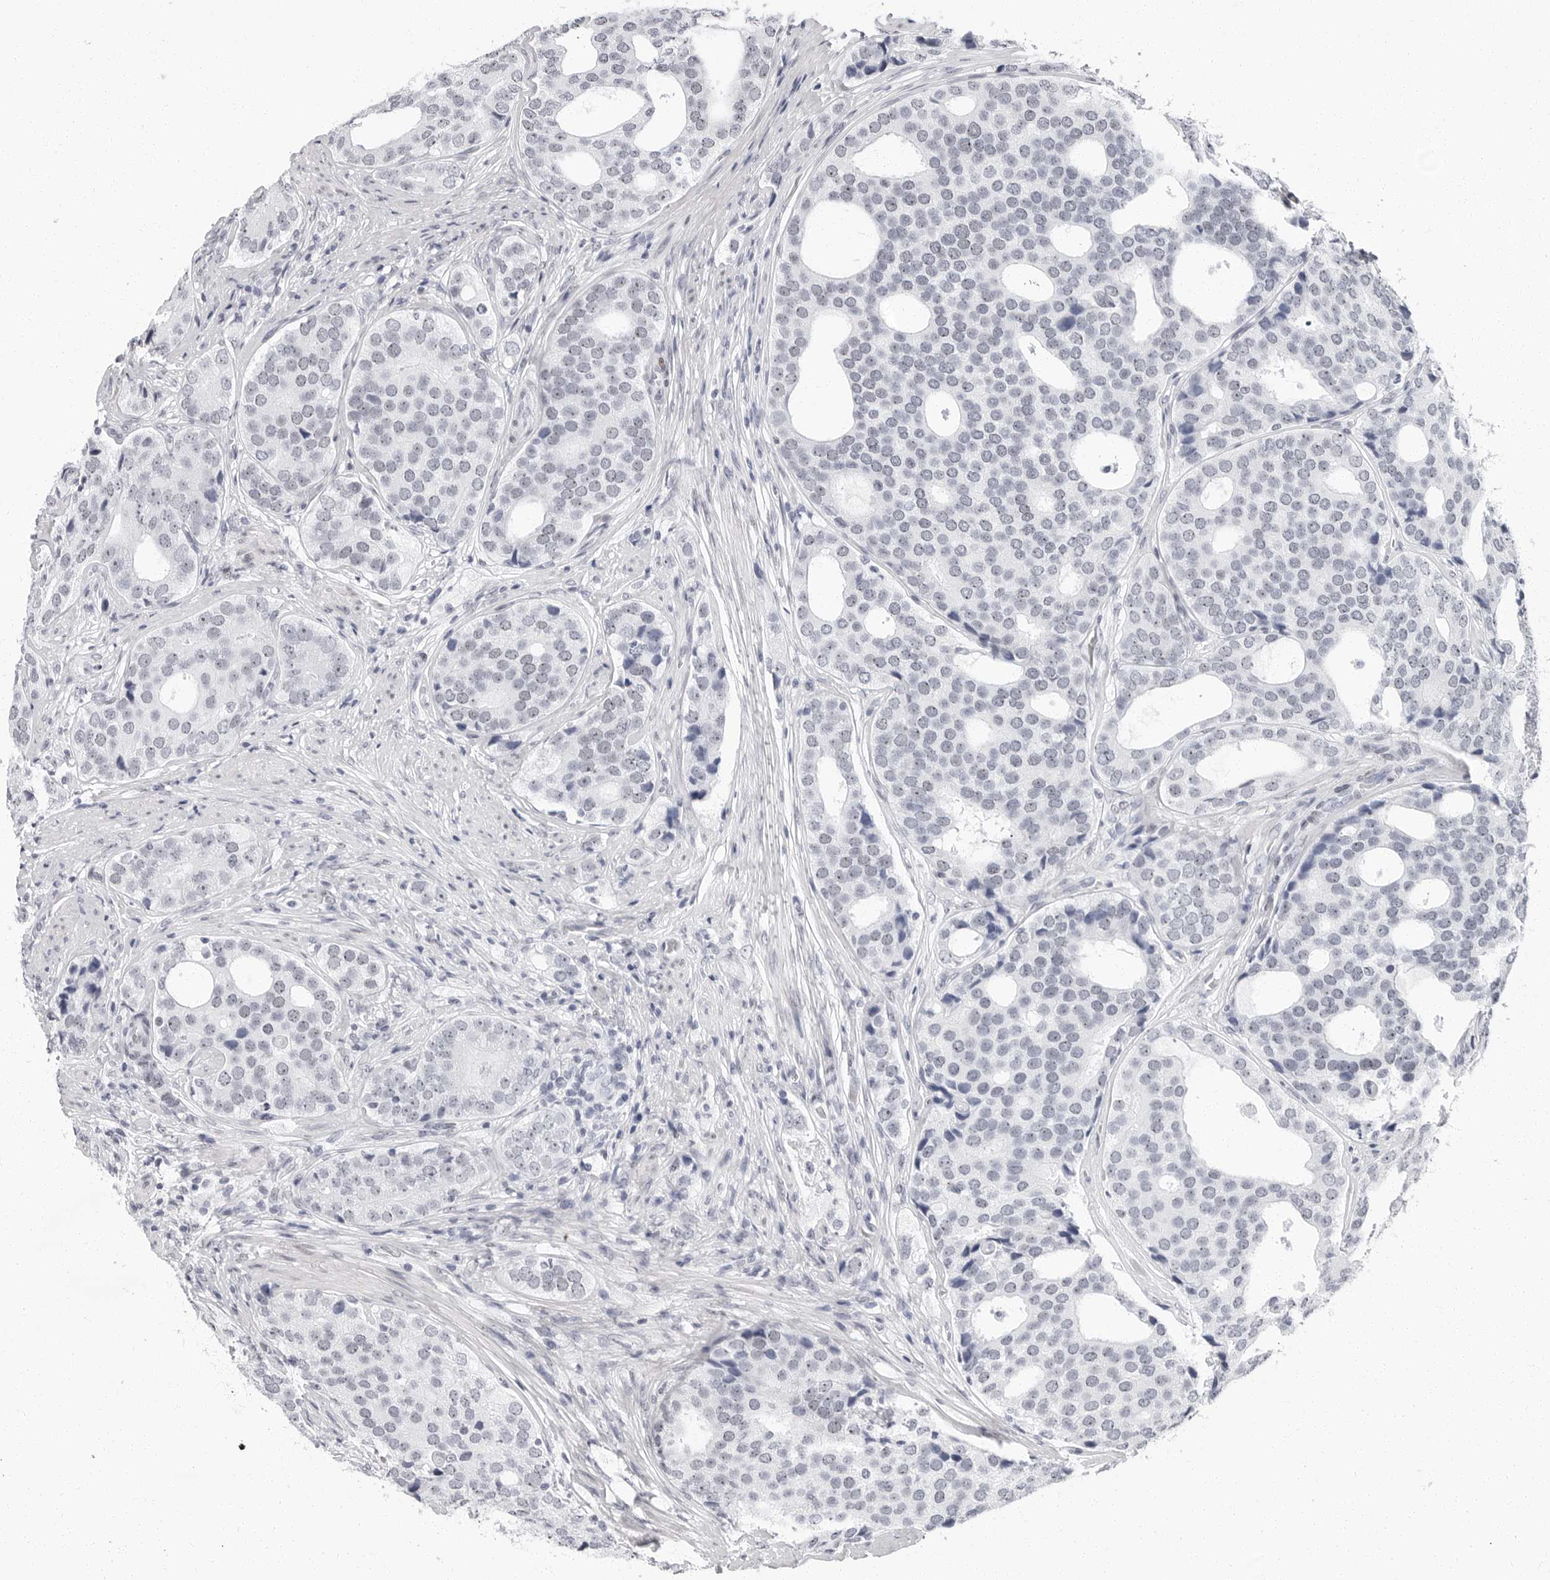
{"staining": {"intensity": "negative", "quantity": "none", "location": "none"}, "tissue": "prostate cancer", "cell_type": "Tumor cells", "image_type": "cancer", "snomed": [{"axis": "morphology", "description": "Adenocarcinoma, High grade"}, {"axis": "topography", "description": "Prostate"}], "caption": "The immunohistochemistry histopathology image has no significant expression in tumor cells of adenocarcinoma (high-grade) (prostate) tissue. Nuclei are stained in blue.", "gene": "VEZF1", "patient": {"sex": "male", "age": 56}}